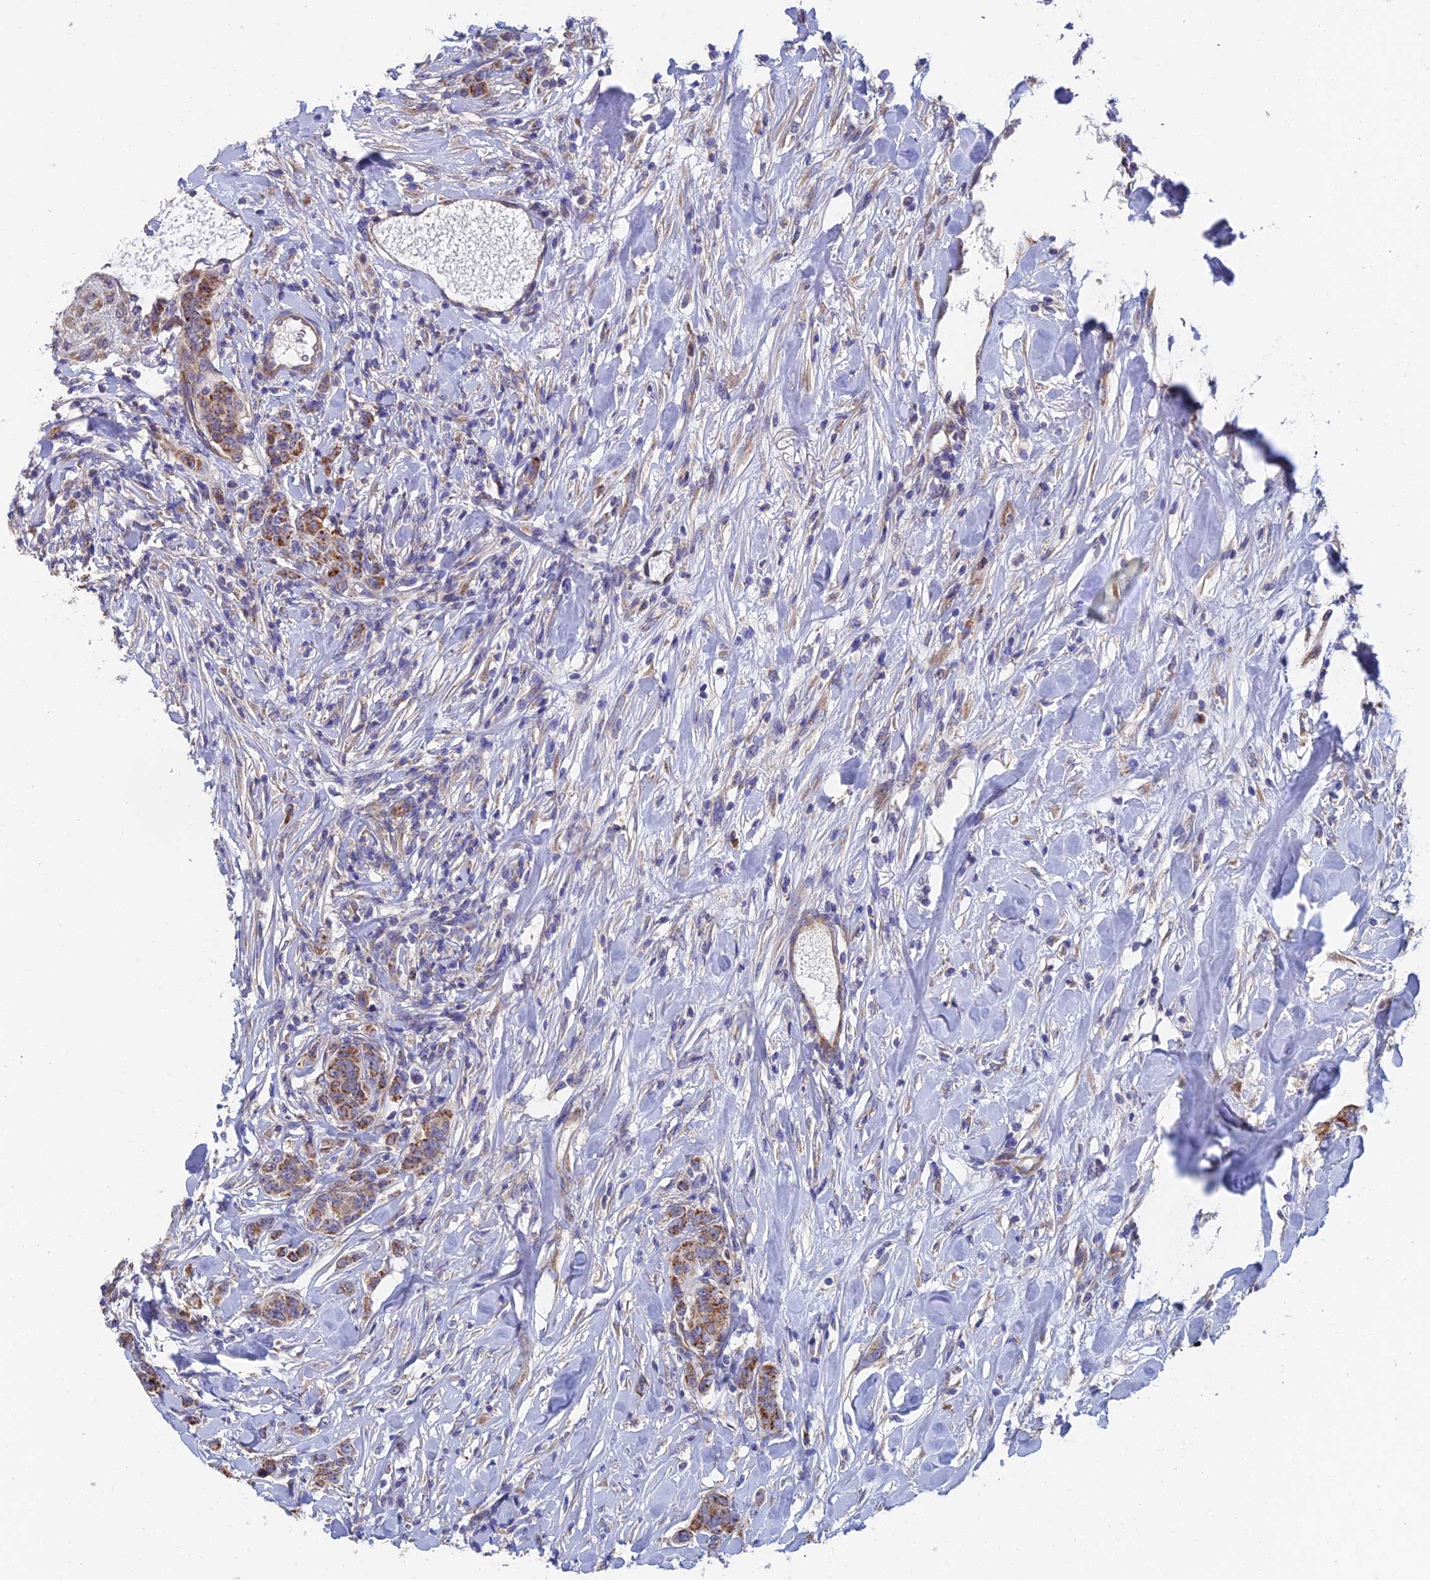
{"staining": {"intensity": "strong", "quantity": ">75%", "location": "cytoplasmic/membranous"}, "tissue": "breast cancer", "cell_type": "Tumor cells", "image_type": "cancer", "snomed": [{"axis": "morphology", "description": "Duct carcinoma"}, {"axis": "topography", "description": "Breast"}], "caption": "Protein expression analysis of breast cancer (invasive ductal carcinoma) exhibits strong cytoplasmic/membranous staining in approximately >75% of tumor cells.", "gene": "ECSIT", "patient": {"sex": "female", "age": 40}}